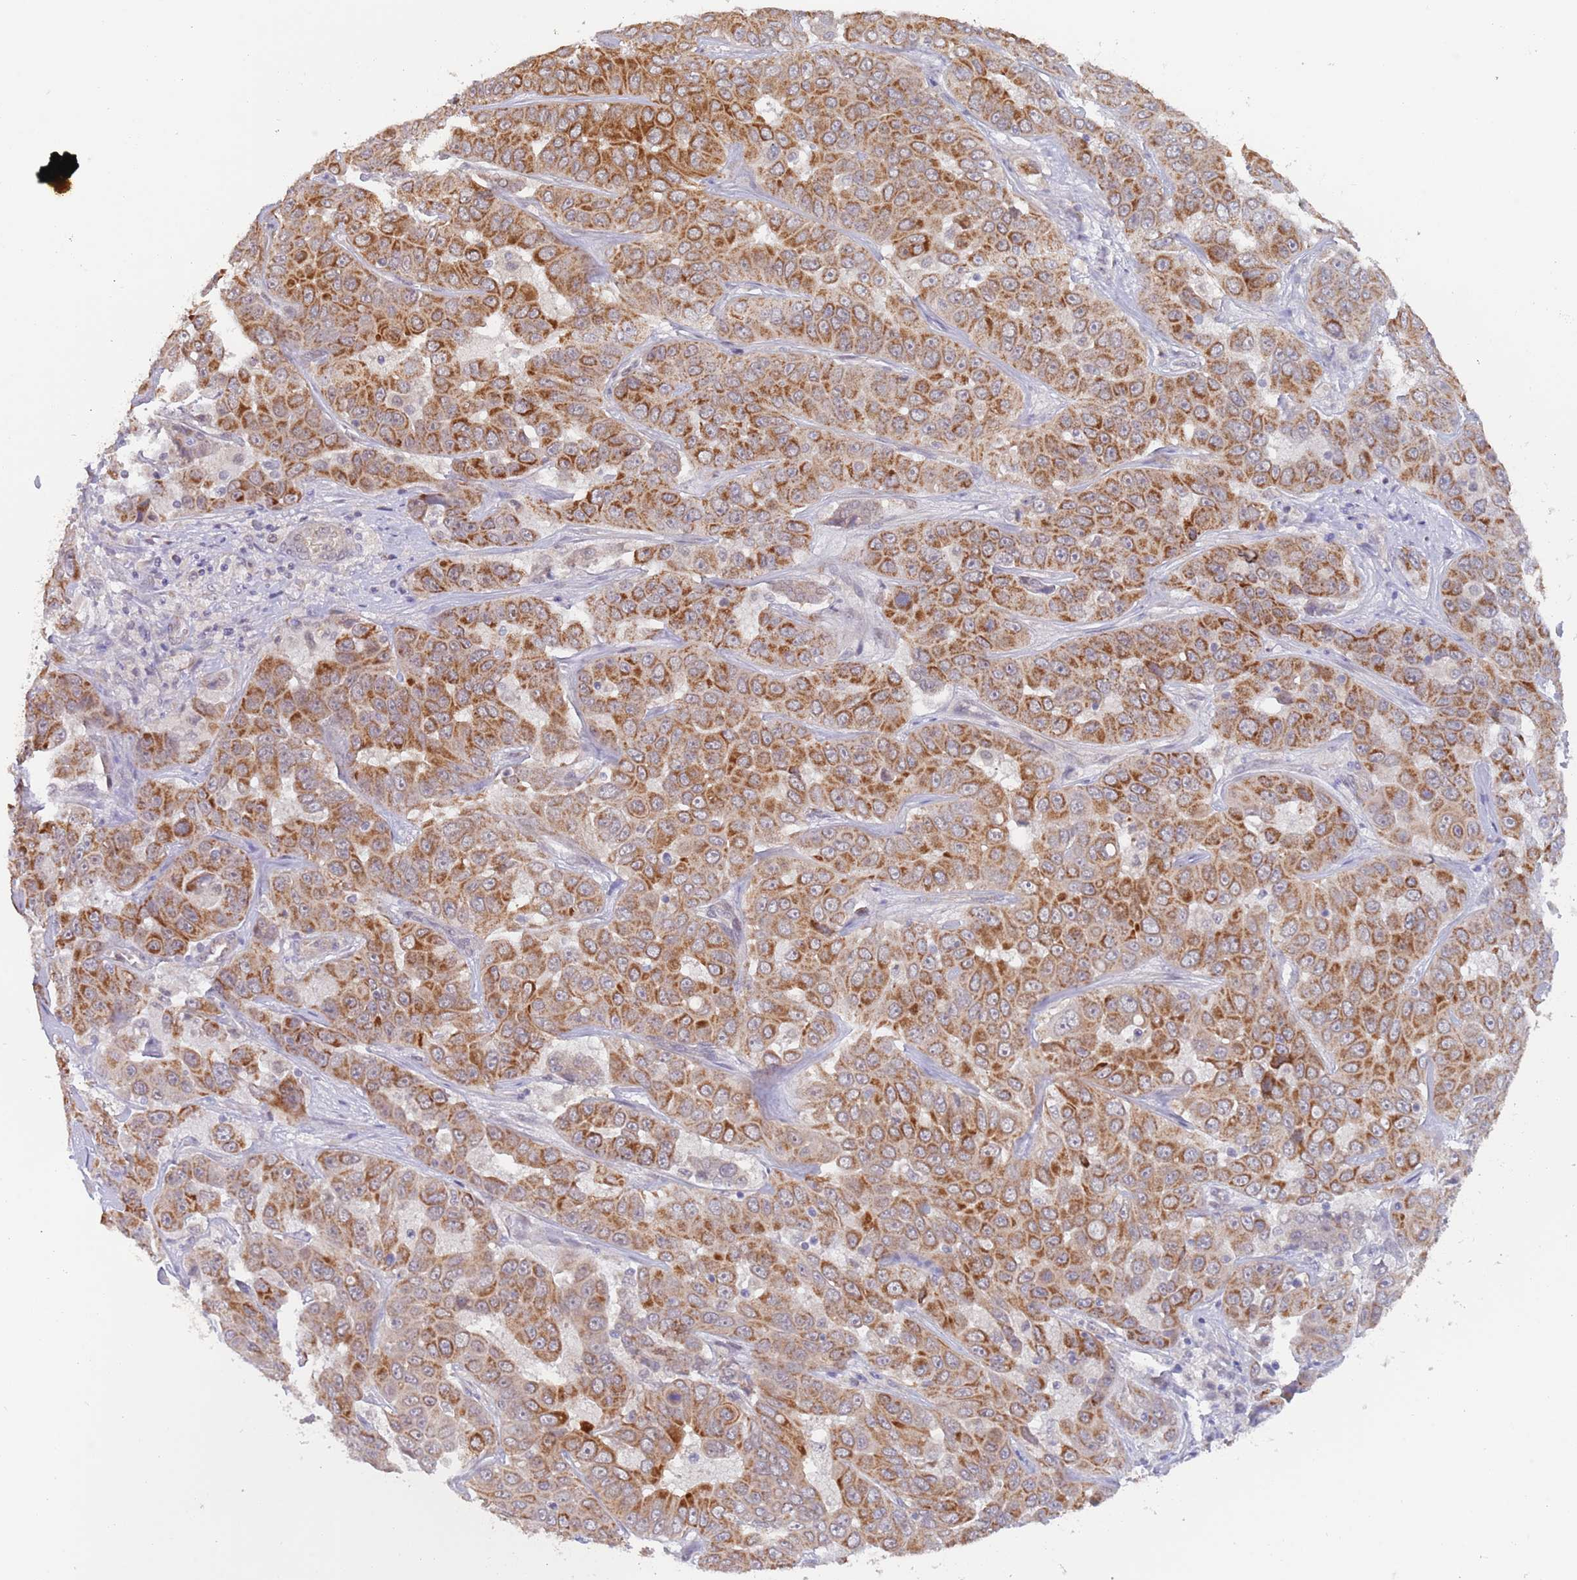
{"staining": {"intensity": "strong", "quantity": ">75%", "location": "cytoplasmic/membranous"}, "tissue": "liver cancer", "cell_type": "Tumor cells", "image_type": "cancer", "snomed": [{"axis": "morphology", "description": "Cholangiocarcinoma"}, {"axis": "topography", "description": "Liver"}], "caption": "This is a photomicrograph of immunohistochemistry staining of liver cancer, which shows strong staining in the cytoplasmic/membranous of tumor cells.", "gene": "UQCC3", "patient": {"sex": "female", "age": 52}}